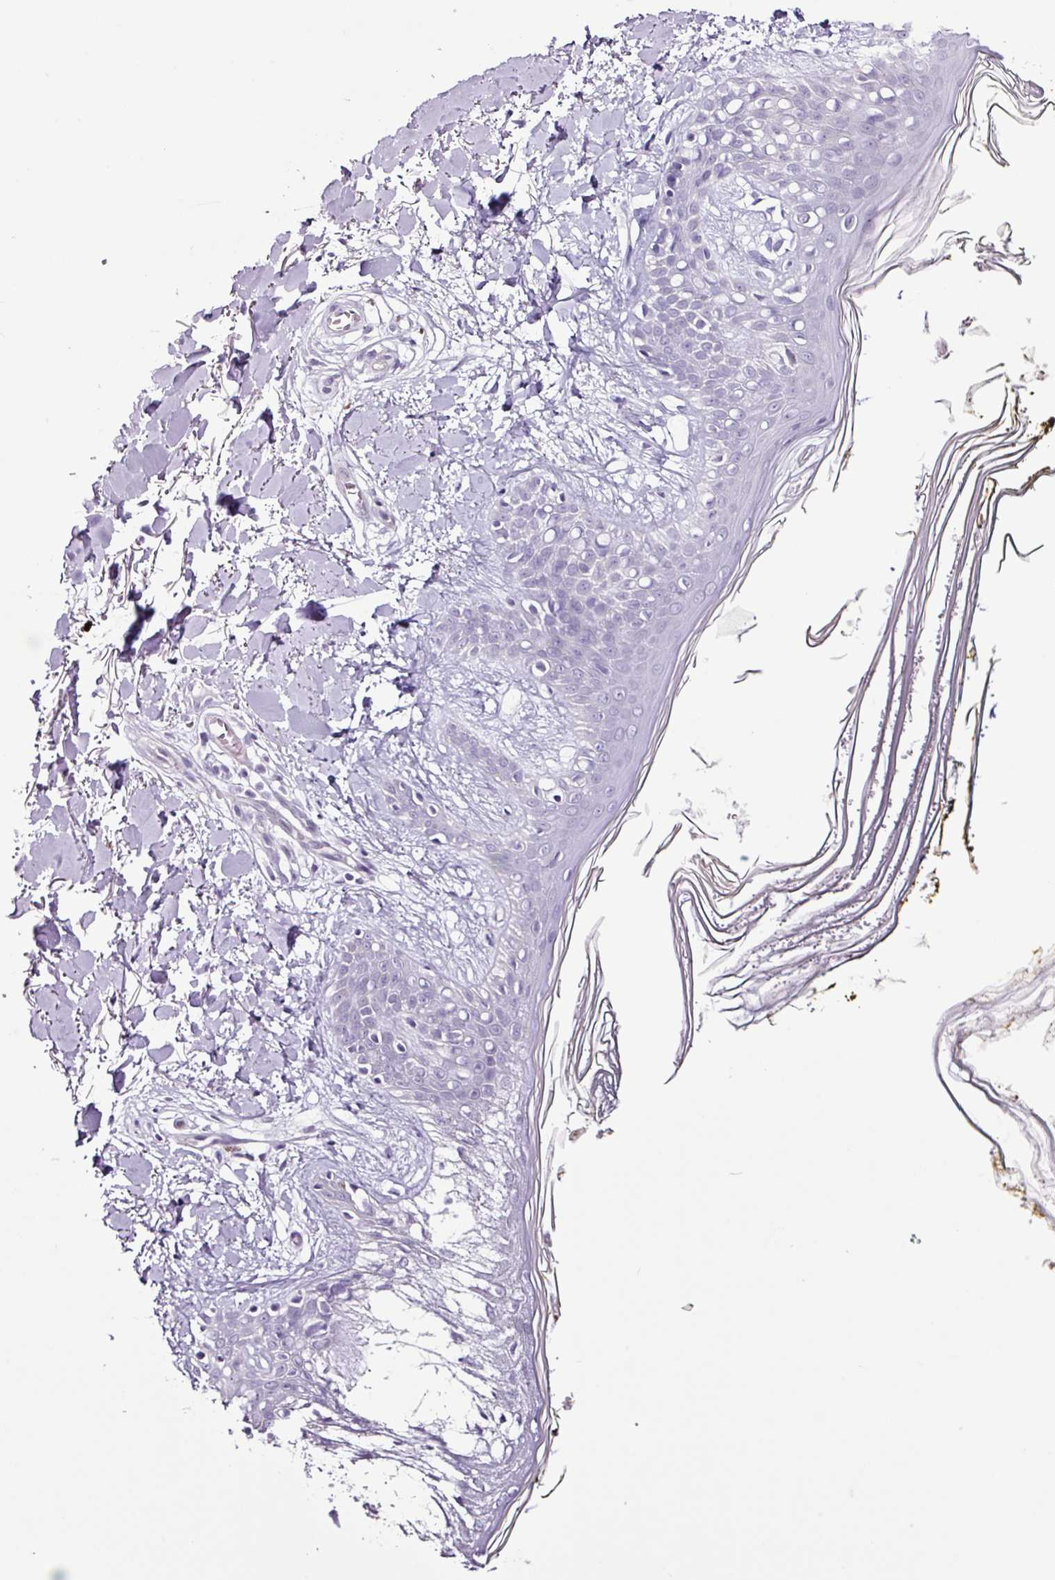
{"staining": {"intensity": "negative", "quantity": "none", "location": "none"}, "tissue": "skin", "cell_type": "Fibroblasts", "image_type": "normal", "snomed": [{"axis": "morphology", "description": "Normal tissue, NOS"}, {"axis": "topography", "description": "Skin"}], "caption": "The IHC histopathology image has no significant staining in fibroblasts of skin. Brightfield microscopy of IHC stained with DAB (3,3'-diaminobenzidine) (brown) and hematoxylin (blue), captured at high magnification.", "gene": "TMEM178A", "patient": {"sex": "female", "age": 34}}